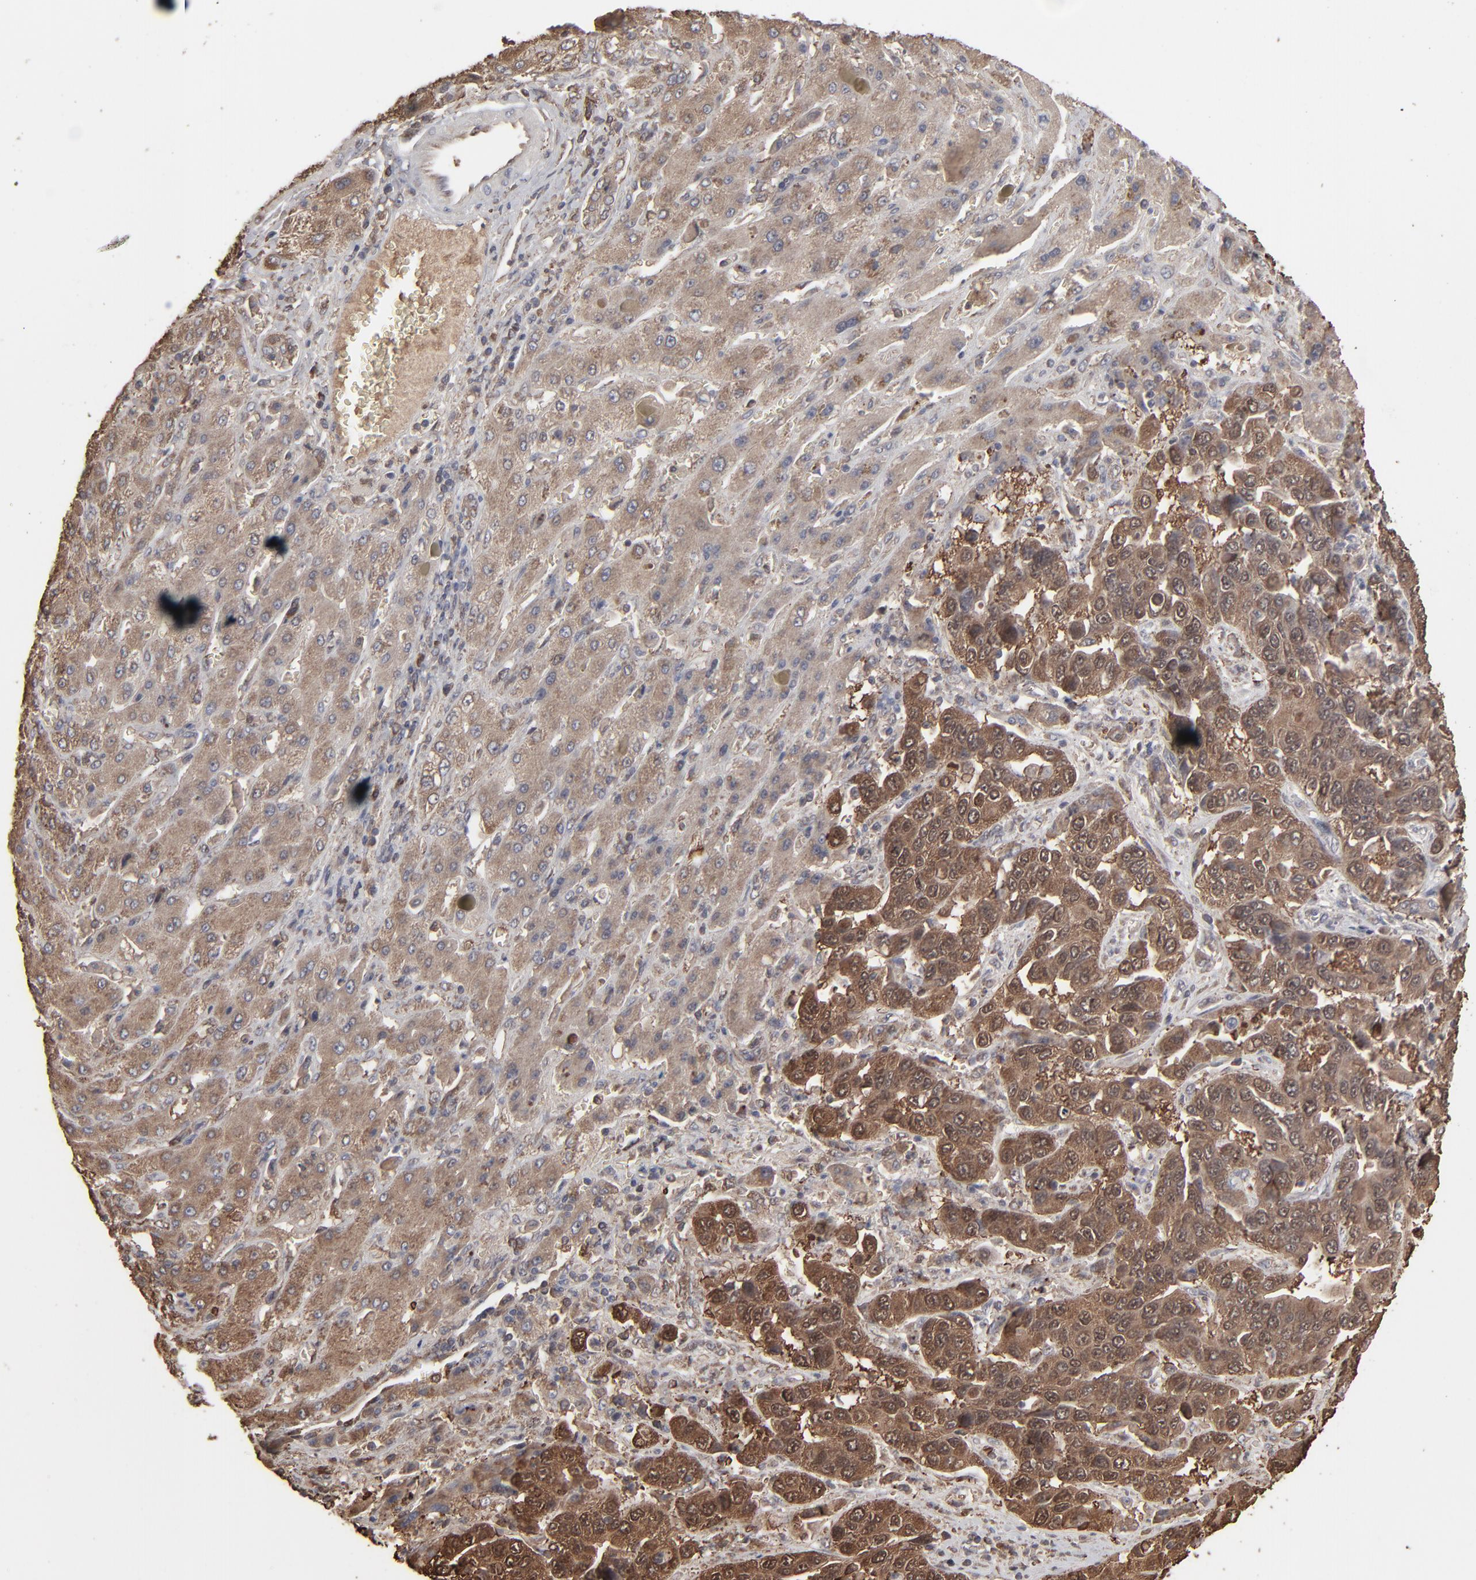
{"staining": {"intensity": "strong", "quantity": ">75%", "location": "cytoplasmic/membranous"}, "tissue": "liver cancer", "cell_type": "Tumor cells", "image_type": "cancer", "snomed": [{"axis": "morphology", "description": "Cholangiocarcinoma"}, {"axis": "topography", "description": "Liver"}], "caption": "The micrograph demonstrates immunohistochemical staining of liver cholangiocarcinoma. There is strong cytoplasmic/membranous staining is seen in about >75% of tumor cells. The staining was performed using DAB, with brown indicating positive protein expression. Nuclei are stained blue with hematoxylin.", "gene": "NME1-NME2", "patient": {"sex": "female", "age": 52}}